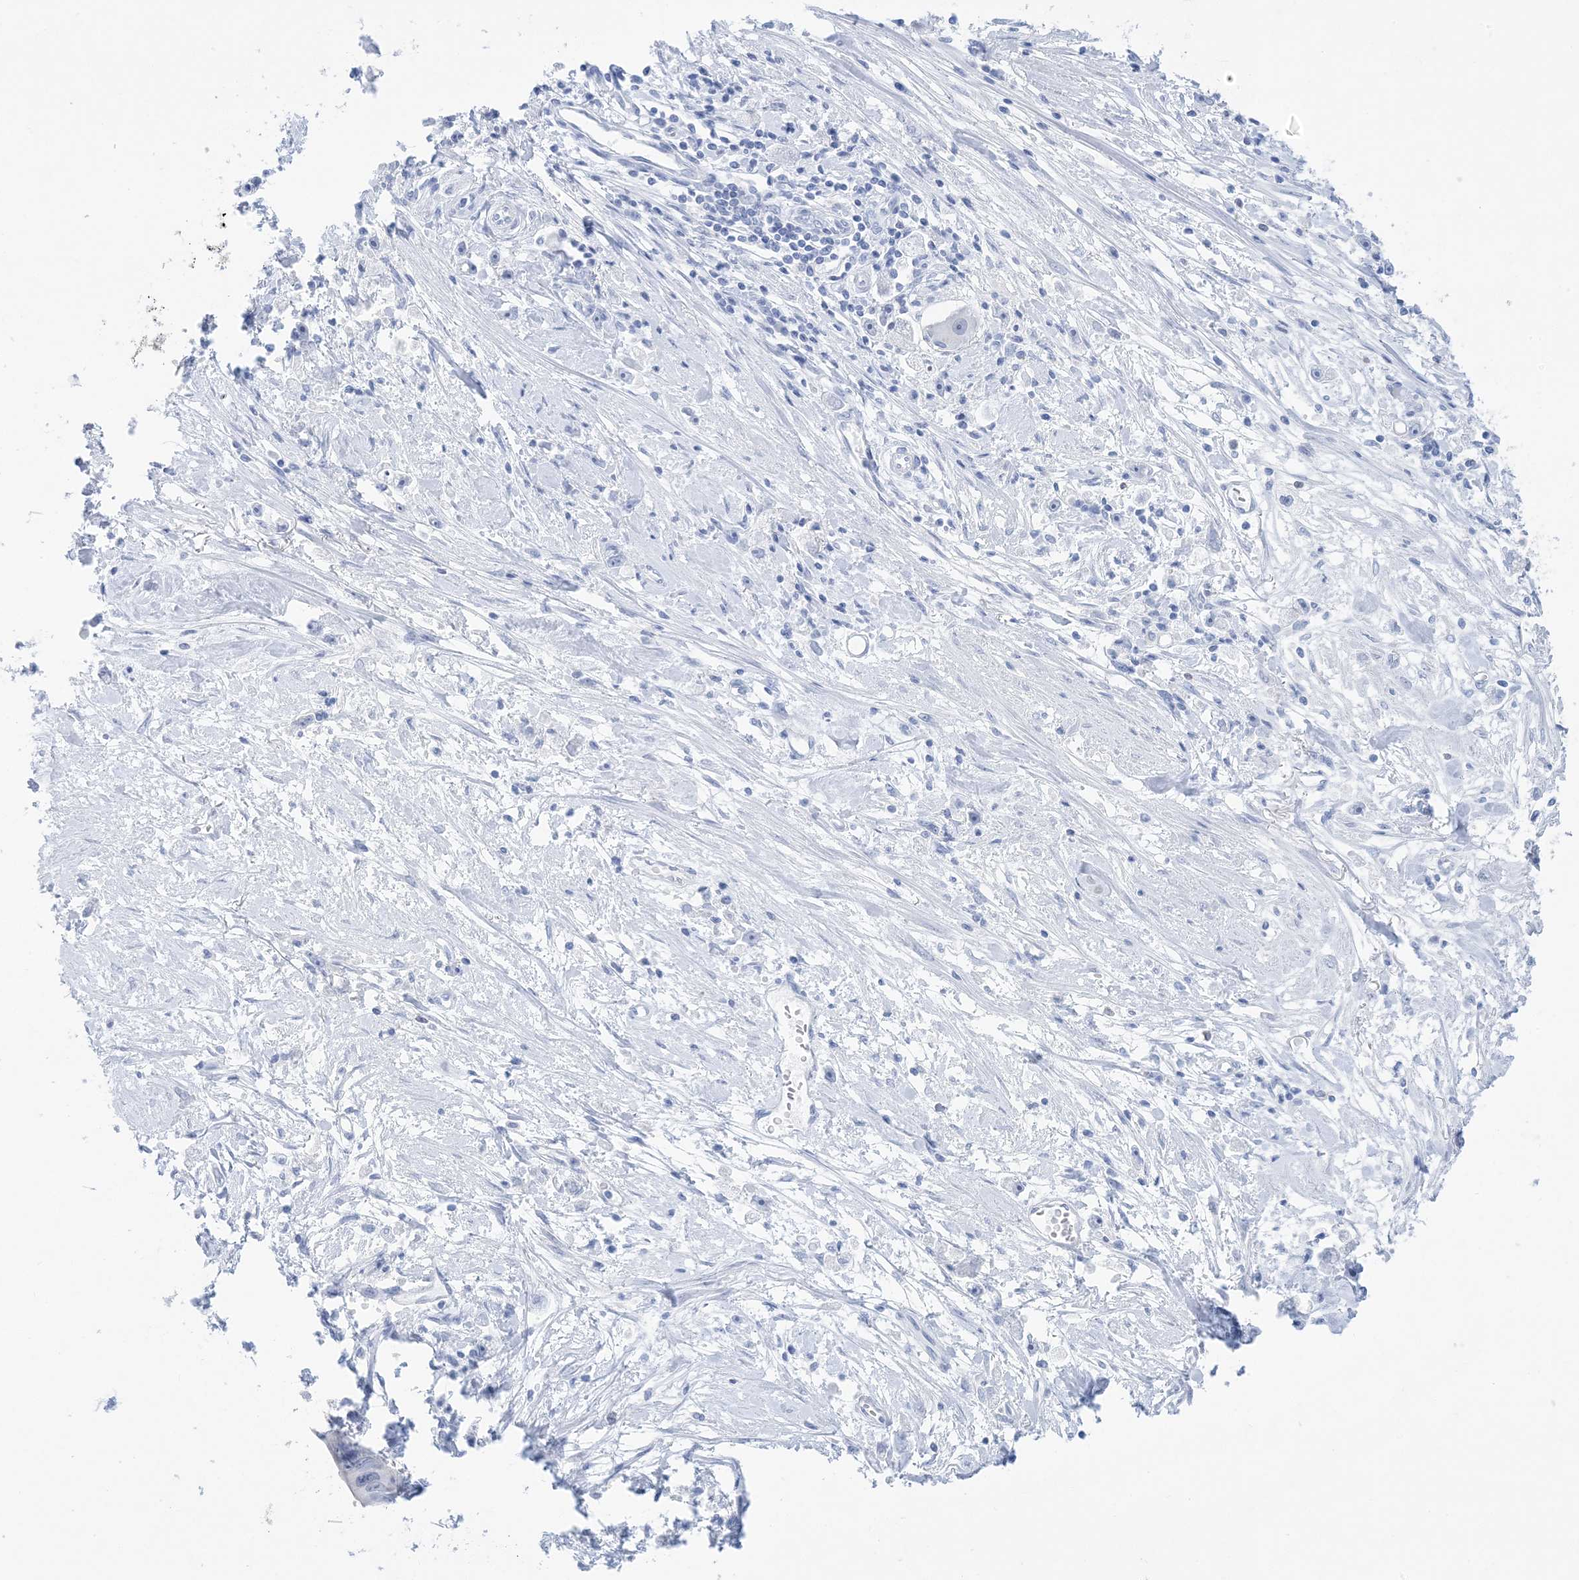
{"staining": {"intensity": "negative", "quantity": "none", "location": "none"}, "tissue": "stomach cancer", "cell_type": "Tumor cells", "image_type": "cancer", "snomed": [{"axis": "morphology", "description": "Adenocarcinoma, NOS"}, {"axis": "topography", "description": "Stomach"}], "caption": "A high-resolution image shows immunohistochemistry staining of stomach cancer, which shows no significant positivity in tumor cells. The staining was performed using DAB to visualize the protein expression in brown, while the nuclei were stained in blue with hematoxylin (Magnification: 20x).", "gene": "SH3YL1", "patient": {"sex": "female", "age": 59}}